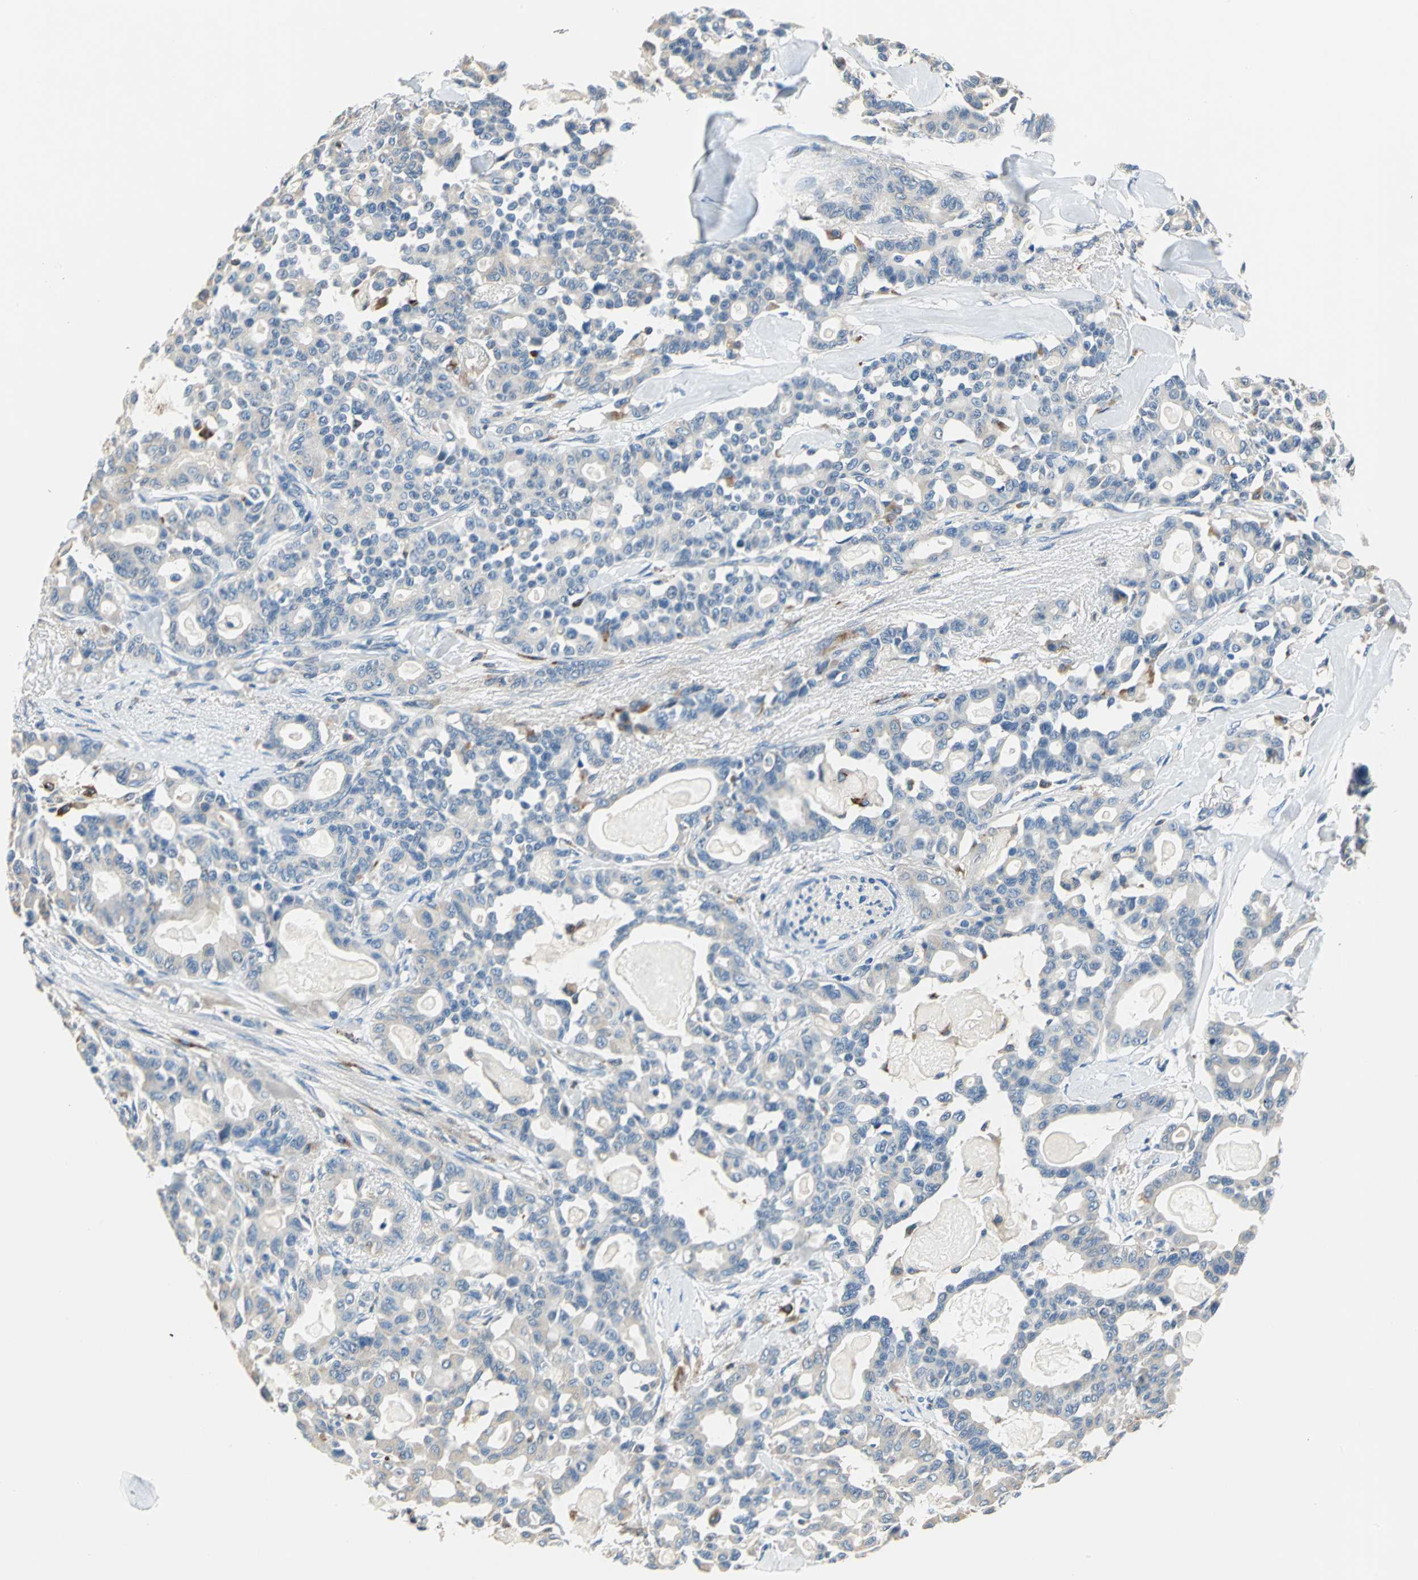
{"staining": {"intensity": "weak", "quantity": ">75%", "location": "cytoplasmic/membranous"}, "tissue": "pancreatic cancer", "cell_type": "Tumor cells", "image_type": "cancer", "snomed": [{"axis": "morphology", "description": "Adenocarcinoma, NOS"}, {"axis": "topography", "description": "Pancreas"}], "caption": "This photomicrograph demonstrates immunohistochemistry (IHC) staining of human pancreatic adenocarcinoma, with low weak cytoplasmic/membranous positivity in about >75% of tumor cells.", "gene": "RASD2", "patient": {"sex": "male", "age": 63}}